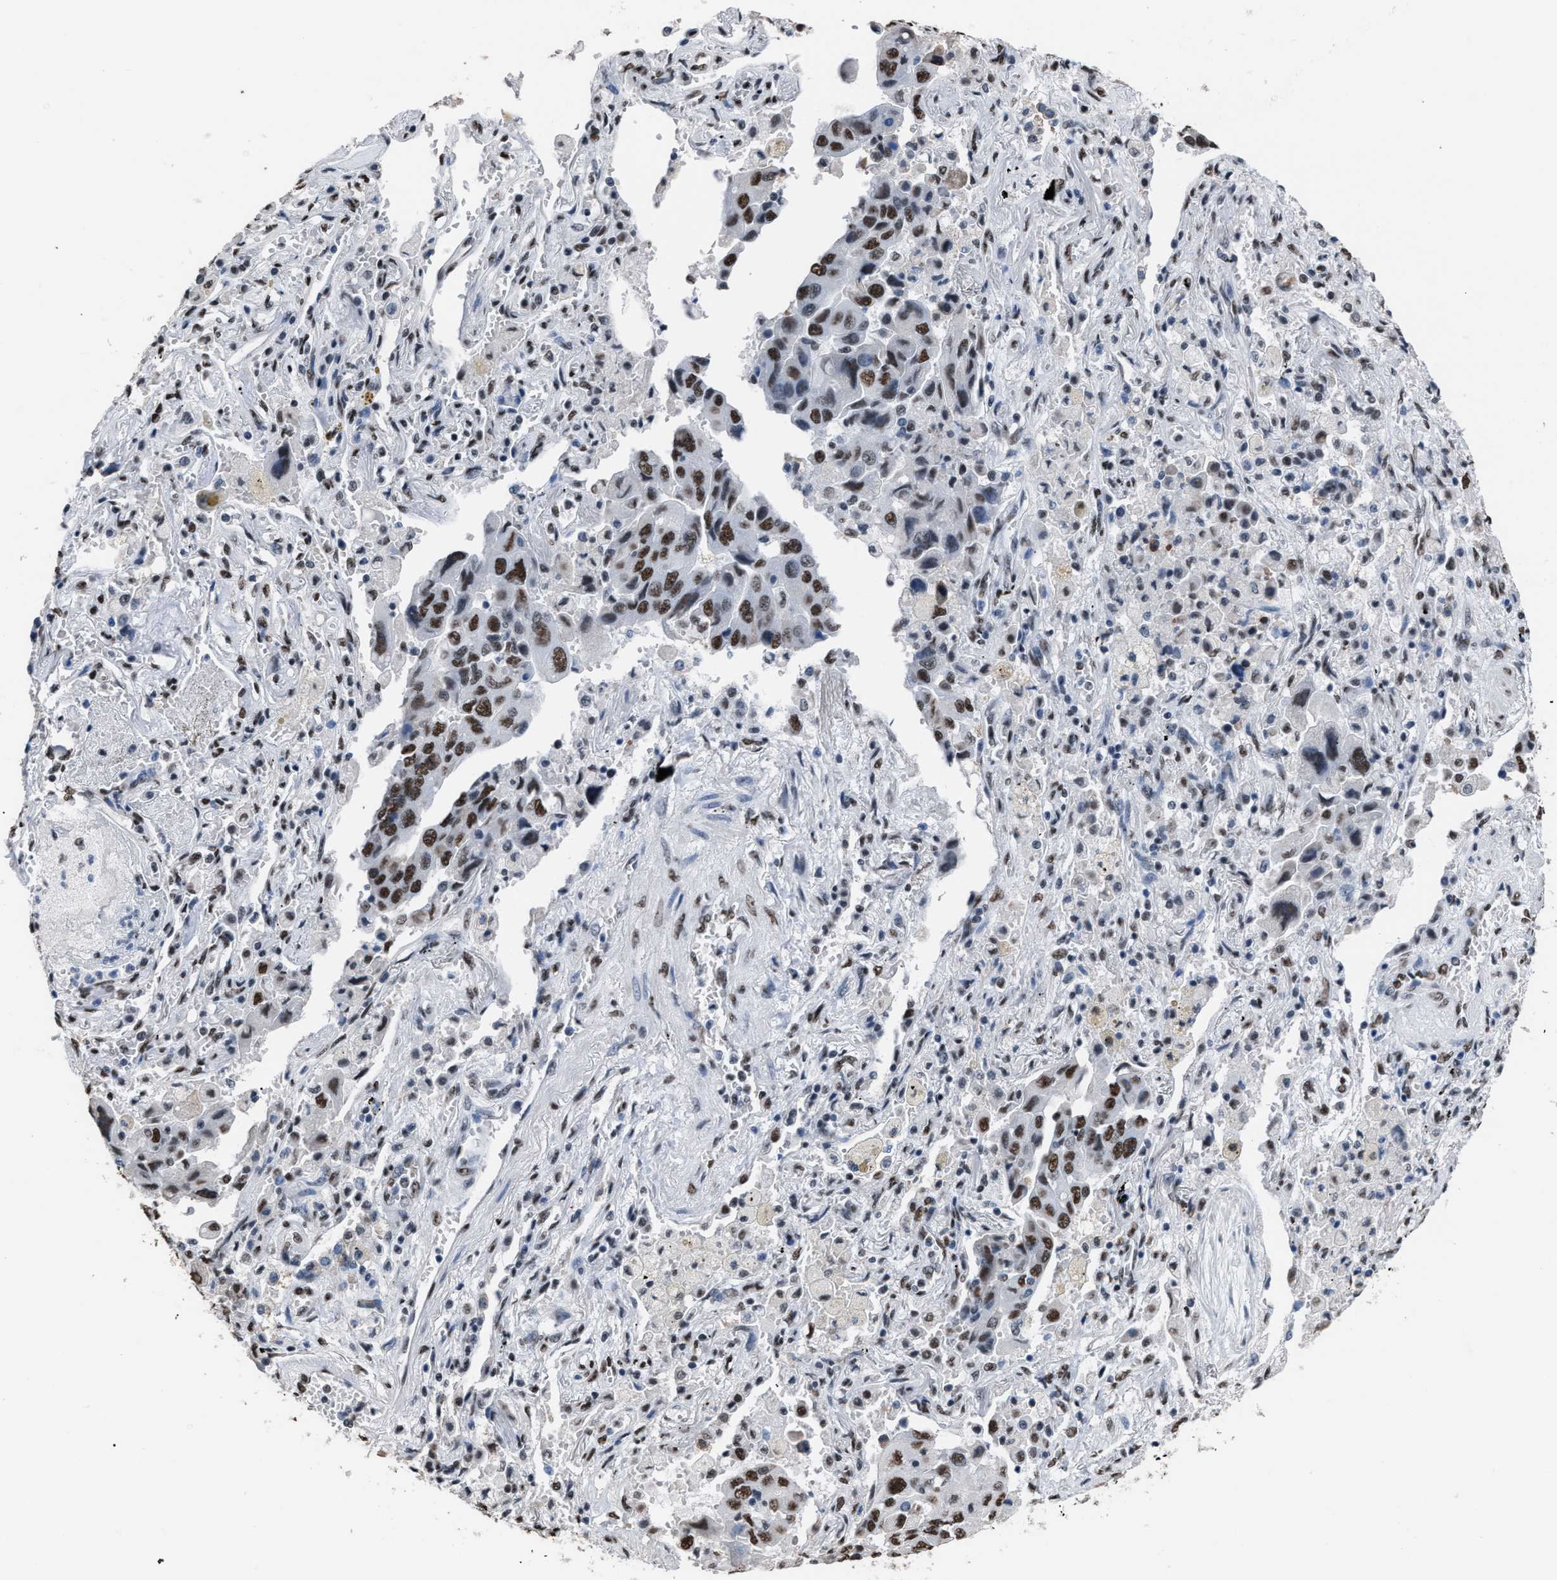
{"staining": {"intensity": "strong", "quantity": ">75%", "location": "nuclear"}, "tissue": "lung cancer", "cell_type": "Tumor cells", "image_type": "cancer", "snomed": [{"axis": "morphology", "description": "Adenocarcinoma, NOS"}, {"axis": "topography", "description": "Lung"}], "caption": "An image of lung cancer stained for a protein shows strong nuclear brown staining in tumor cells. The protein of interest is shown in brown color, while the nuclei are stained blue.", "gene": "CCAR2", "patient": {"sex": "female", "age": 65}}